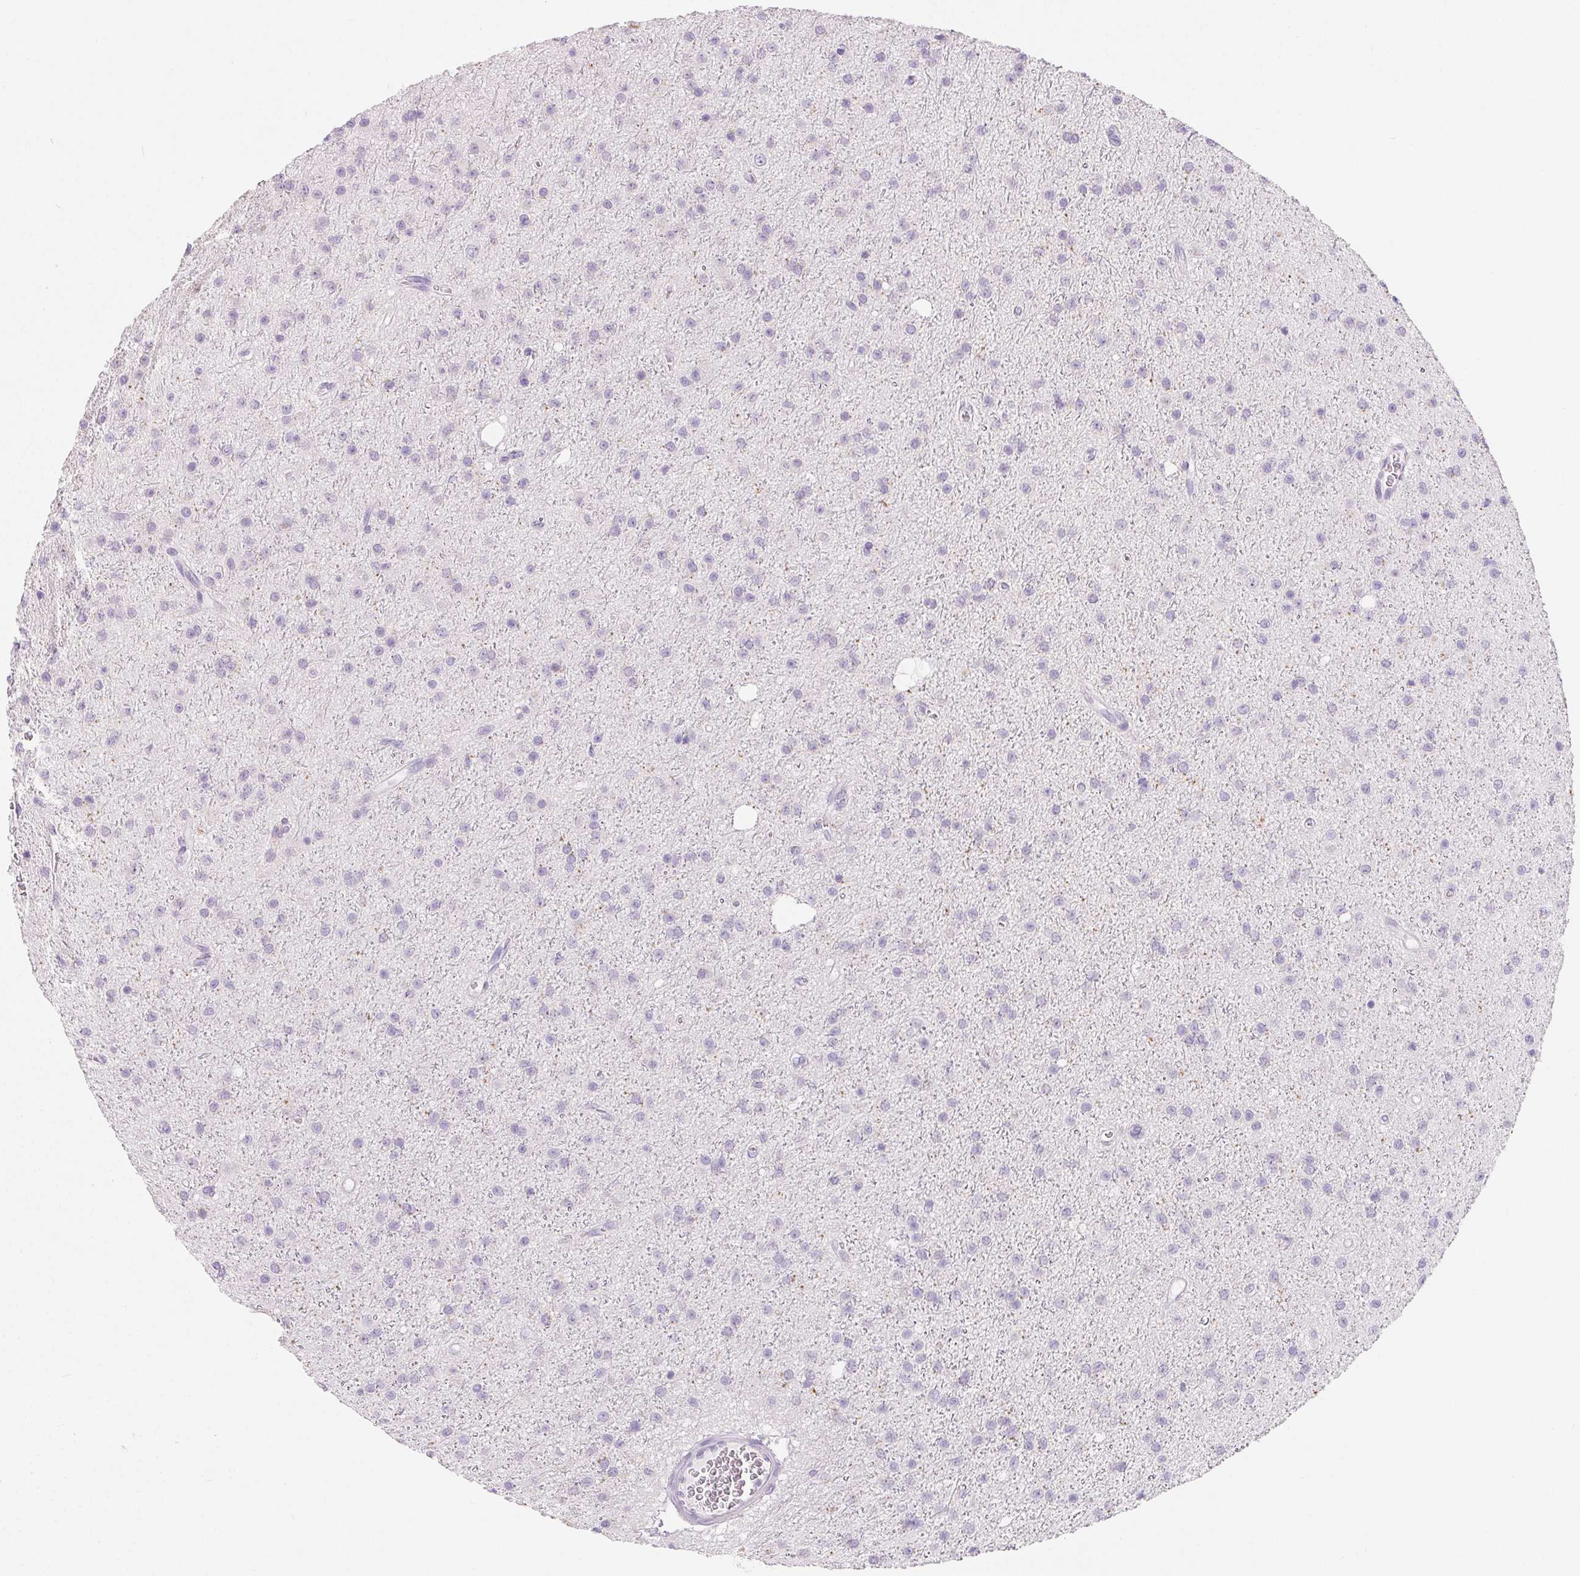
{"staining": {"intensity": "negative", "quantity": "none", "location": "none"}, "tissue": "glioma", "cell_type": "Tumor cells", "image_type": "cancer", "snomed": [{"axis": "morphology", "description": "Glioma, malignant, Low grade"}, {"axis": "topography", "description": "Brain"}], "caption": "Tumor cells are negative for protein expression in human glioma.", "gene": "SPACA5B", "patient": {"sex": "male", "age": 27}}